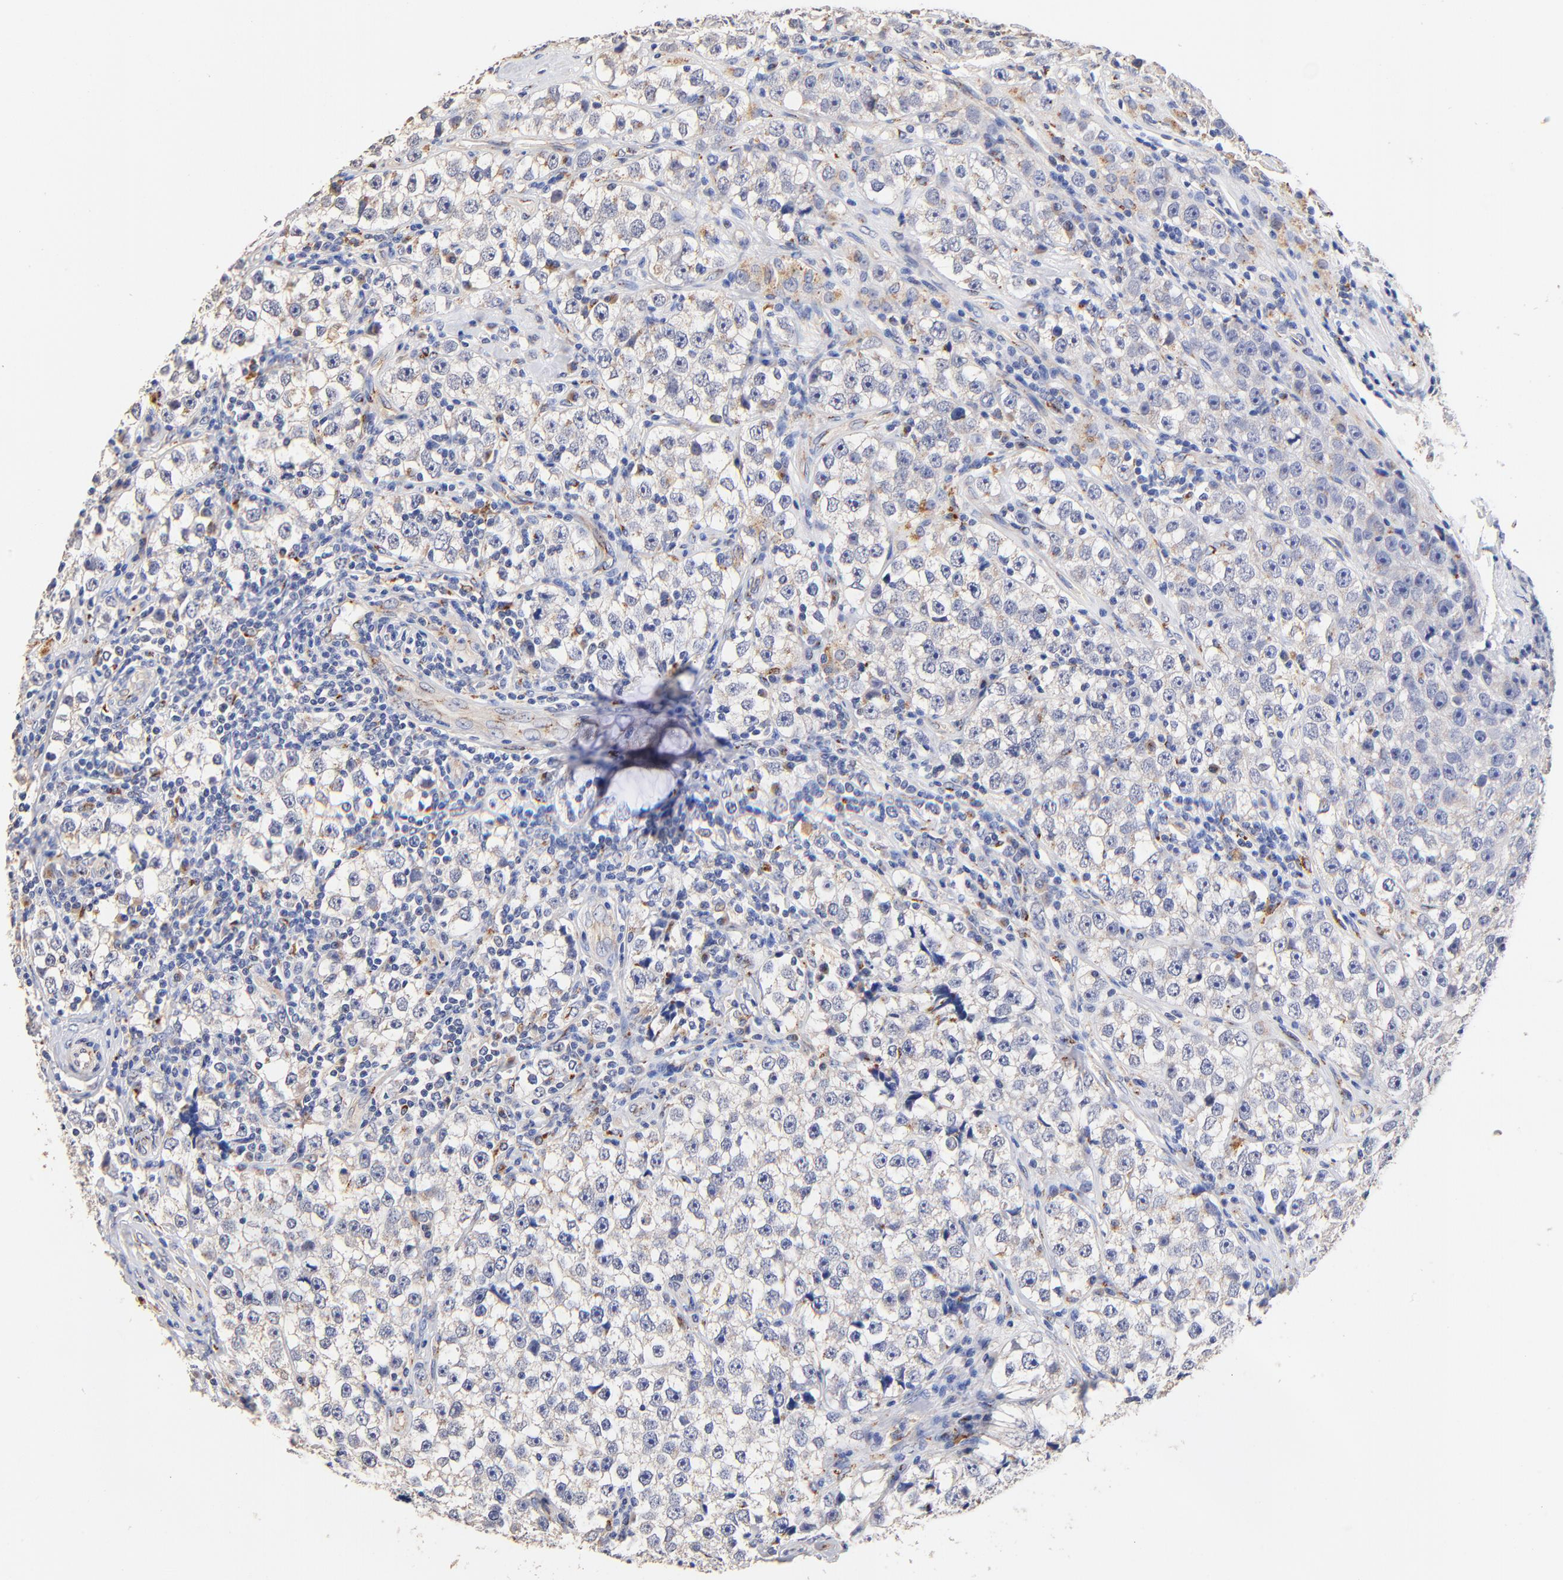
{"staining": {"intensity": "weak", "quantity": "<25%", "location": "cytoplasmic/membranous"}, "tissue": "testis cancer", "cell_type": "Tumor cells", "image_type": "cancer", "snomed": [{"axis": "morphology", "description": "Seminoma, NOS"}, {"axis": "topography", "description": "Testis"}], "caption": "Histopathology image shows no protein positivity in tumor cells of testis cancer (seminoma) tissue. The staining was performed using DAB to visualize the protein expression in brown, while the nuclei were stained in blue with hematoxylin (Magnification: 20x).", "gene": "FMNL3", "patient": {"sex": "male", "age": 32}}